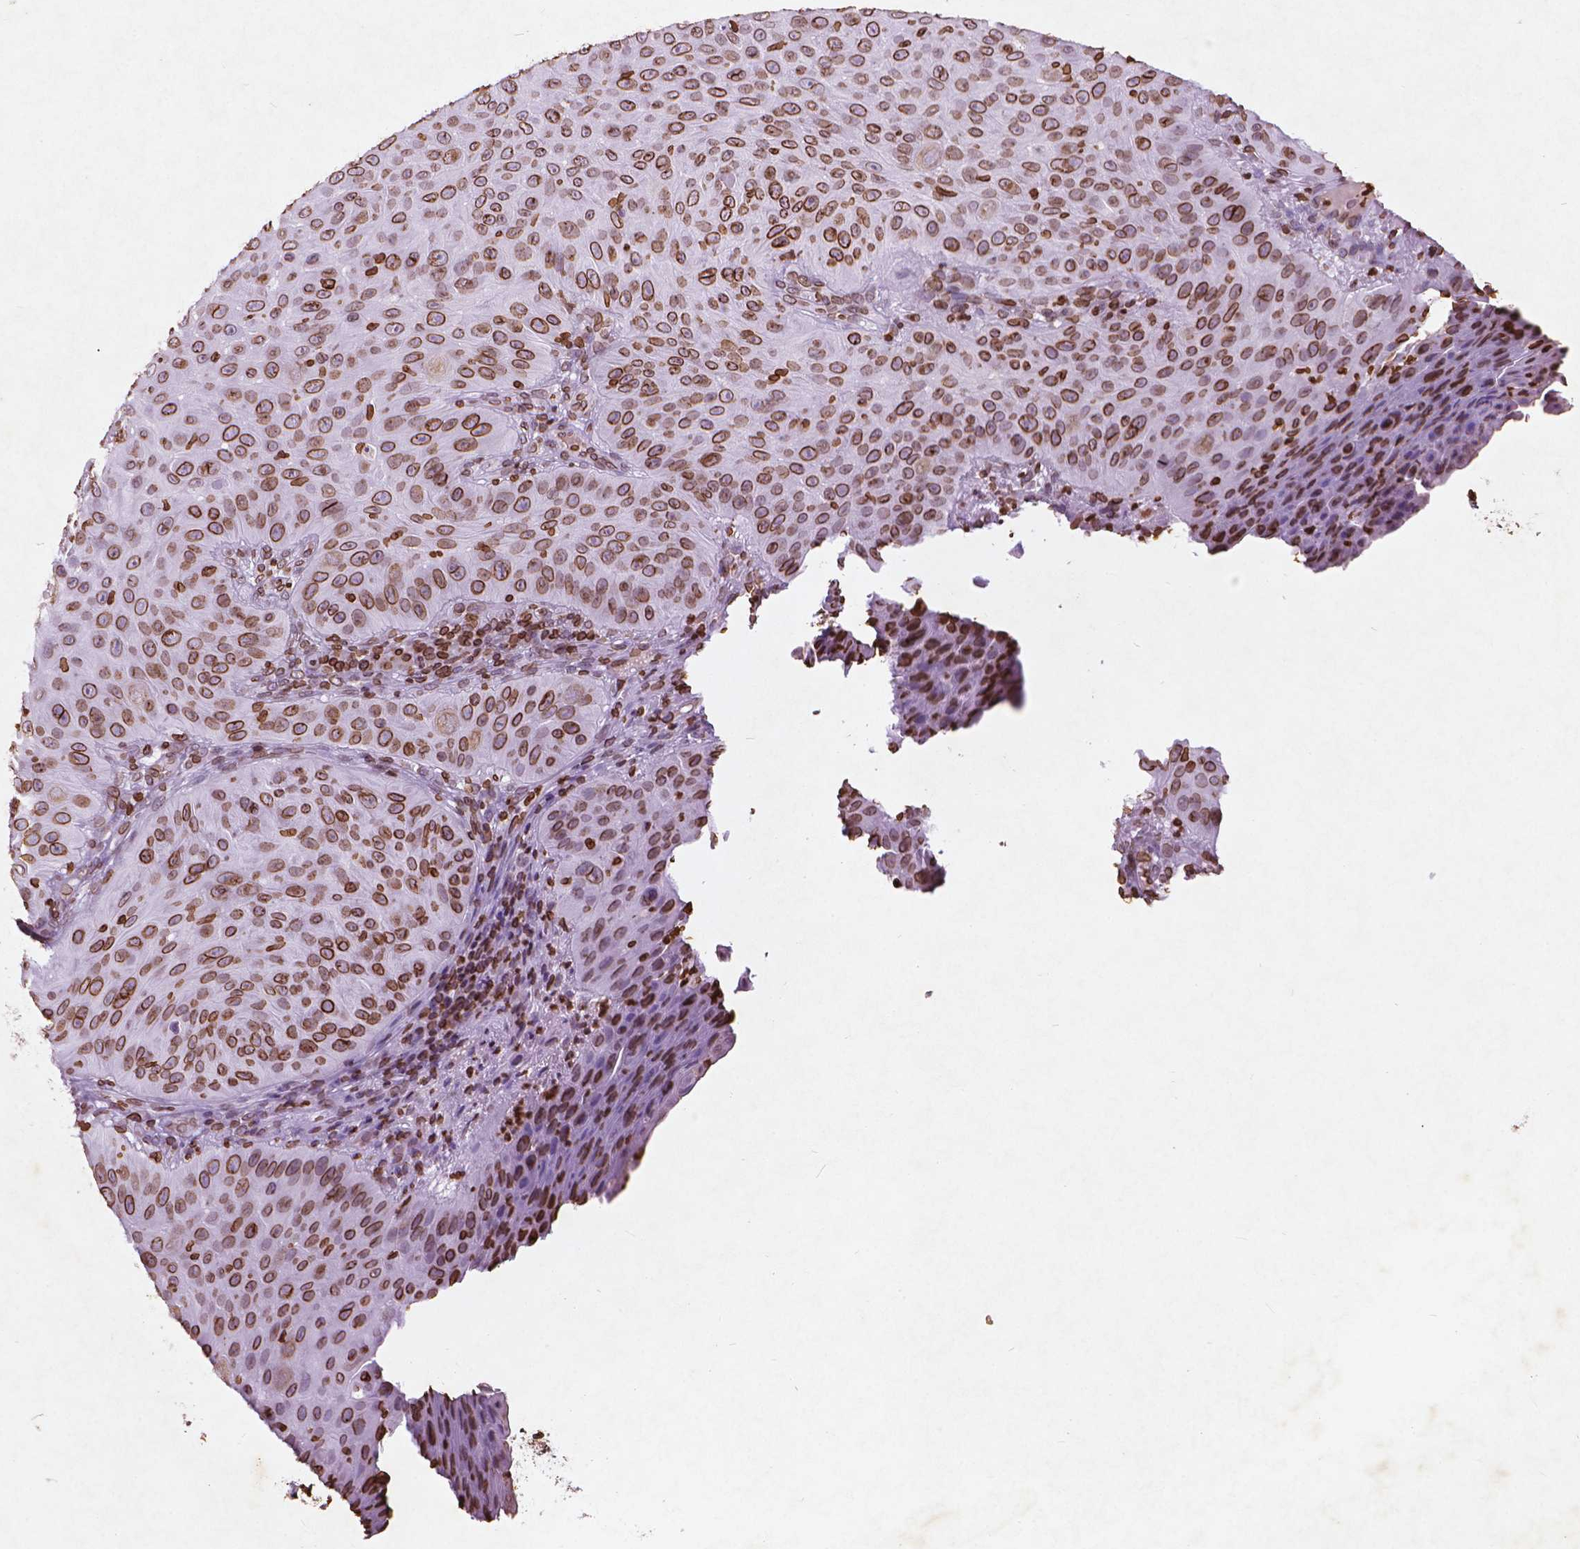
{"staining": {"intensity": "moderate", "quantity": ">75%", "location": "cytoplasmic/membranous,nuclear"}, "tissue": "skin cancer", "cell_type": "Tumor cells", "image_type": "cancer", "snomed": [{"axis": "morphology", "description": "Squamous cell carcinoma, NOS"}, {"axis": "topography", "description": "Skin"}], "caption": "Squamous cell carcinoma (skin) tissue shows moderate cytoplasmic/membranous and nuclear staining in about >75% of tumor cells, visualized by immunohistochemistry.", "gene": "LMNB1", "patient": {"sex": "male", "age": 82}}